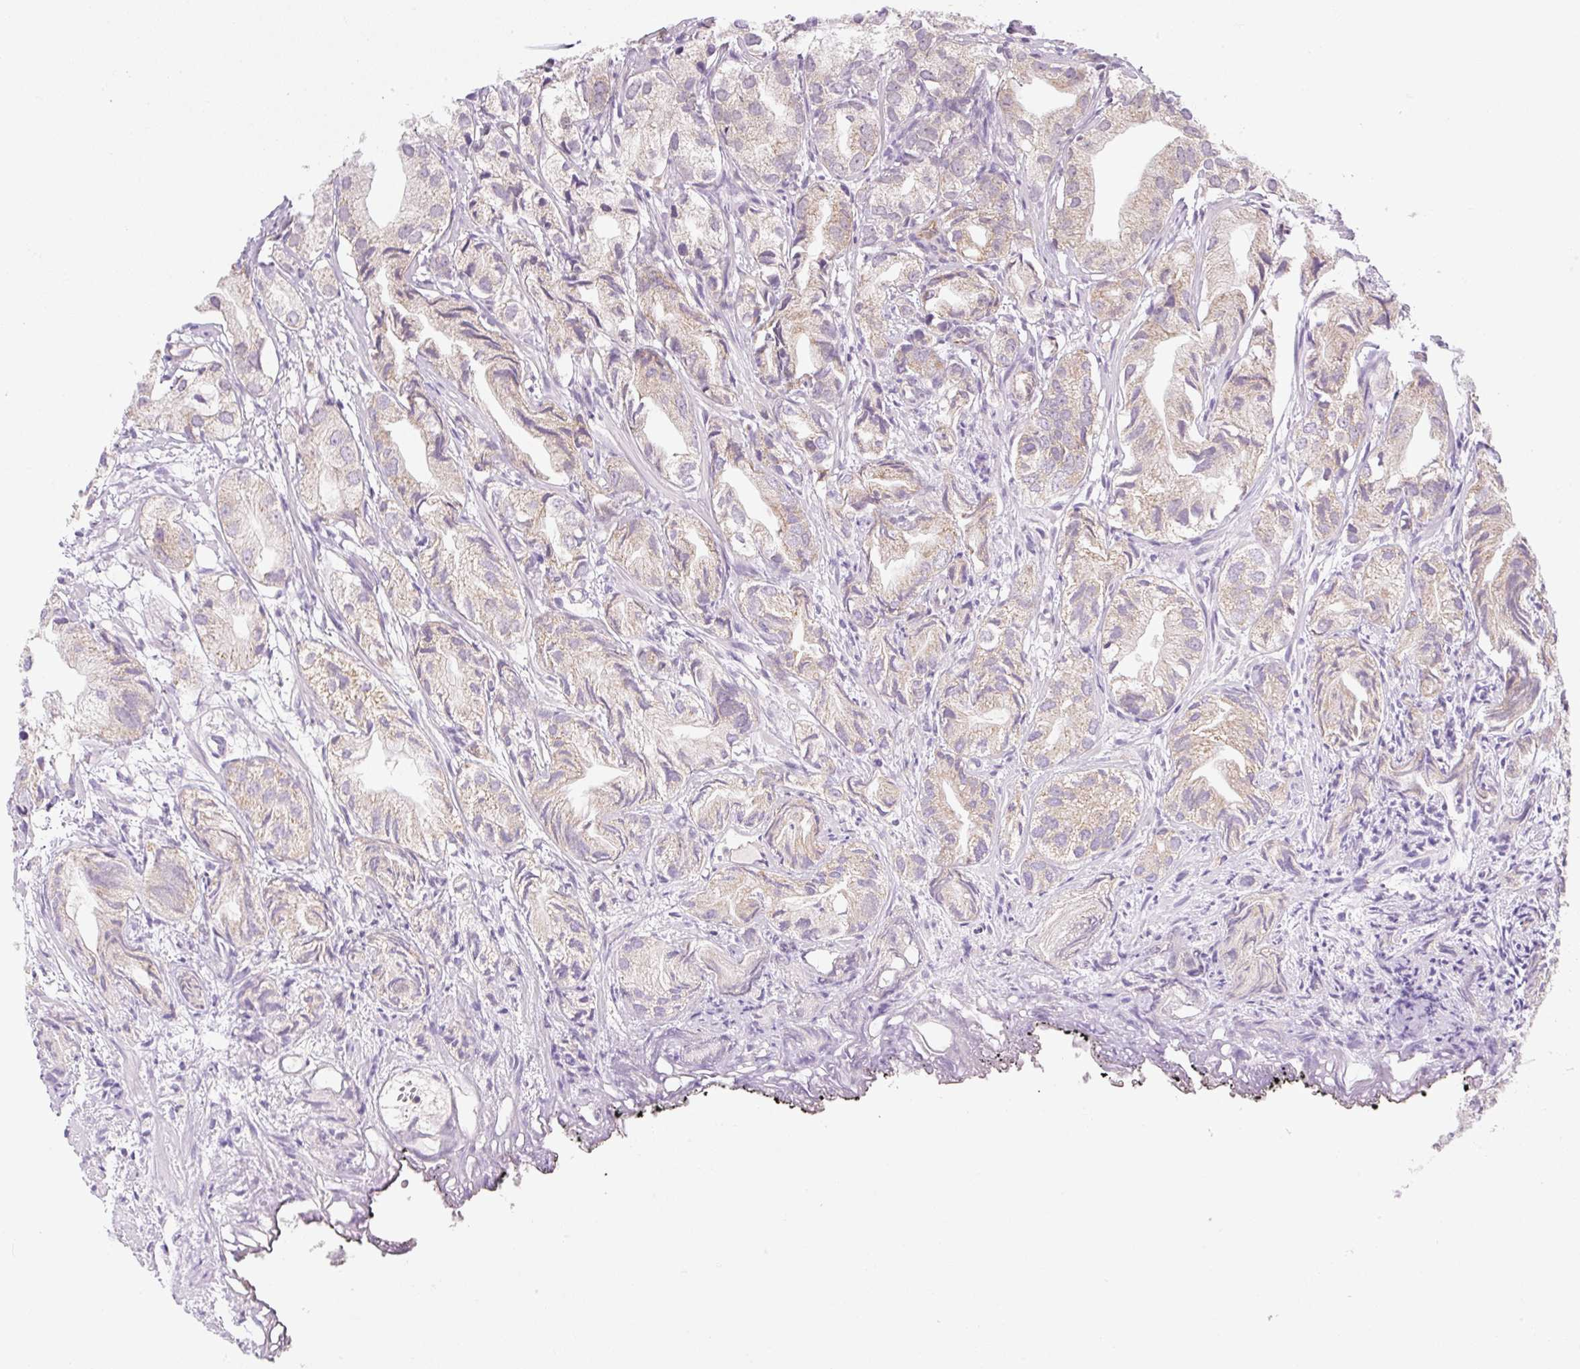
{"staining": {"intensity": "moderate", "quantity": "25%-75%", "location": "cytoplasmic/membranous"}, "tissue": "prostate cancer", "cell_type": "Tumor cells", "image_type": "cancer", "snomed": [{"axis": "morphology", "description": "Adenocarcinoma, High grade"}, {"axis": "topography", "description": "Prostate"}], "caption": "Protein expression analysis of prostate high-grade adenocarcinoma displays moderate cytoplasmic/membranous expression in about 25%-75% of tumor cells.", "gene": "OMA1", "patient": {"sex": "male", "age": 82}}